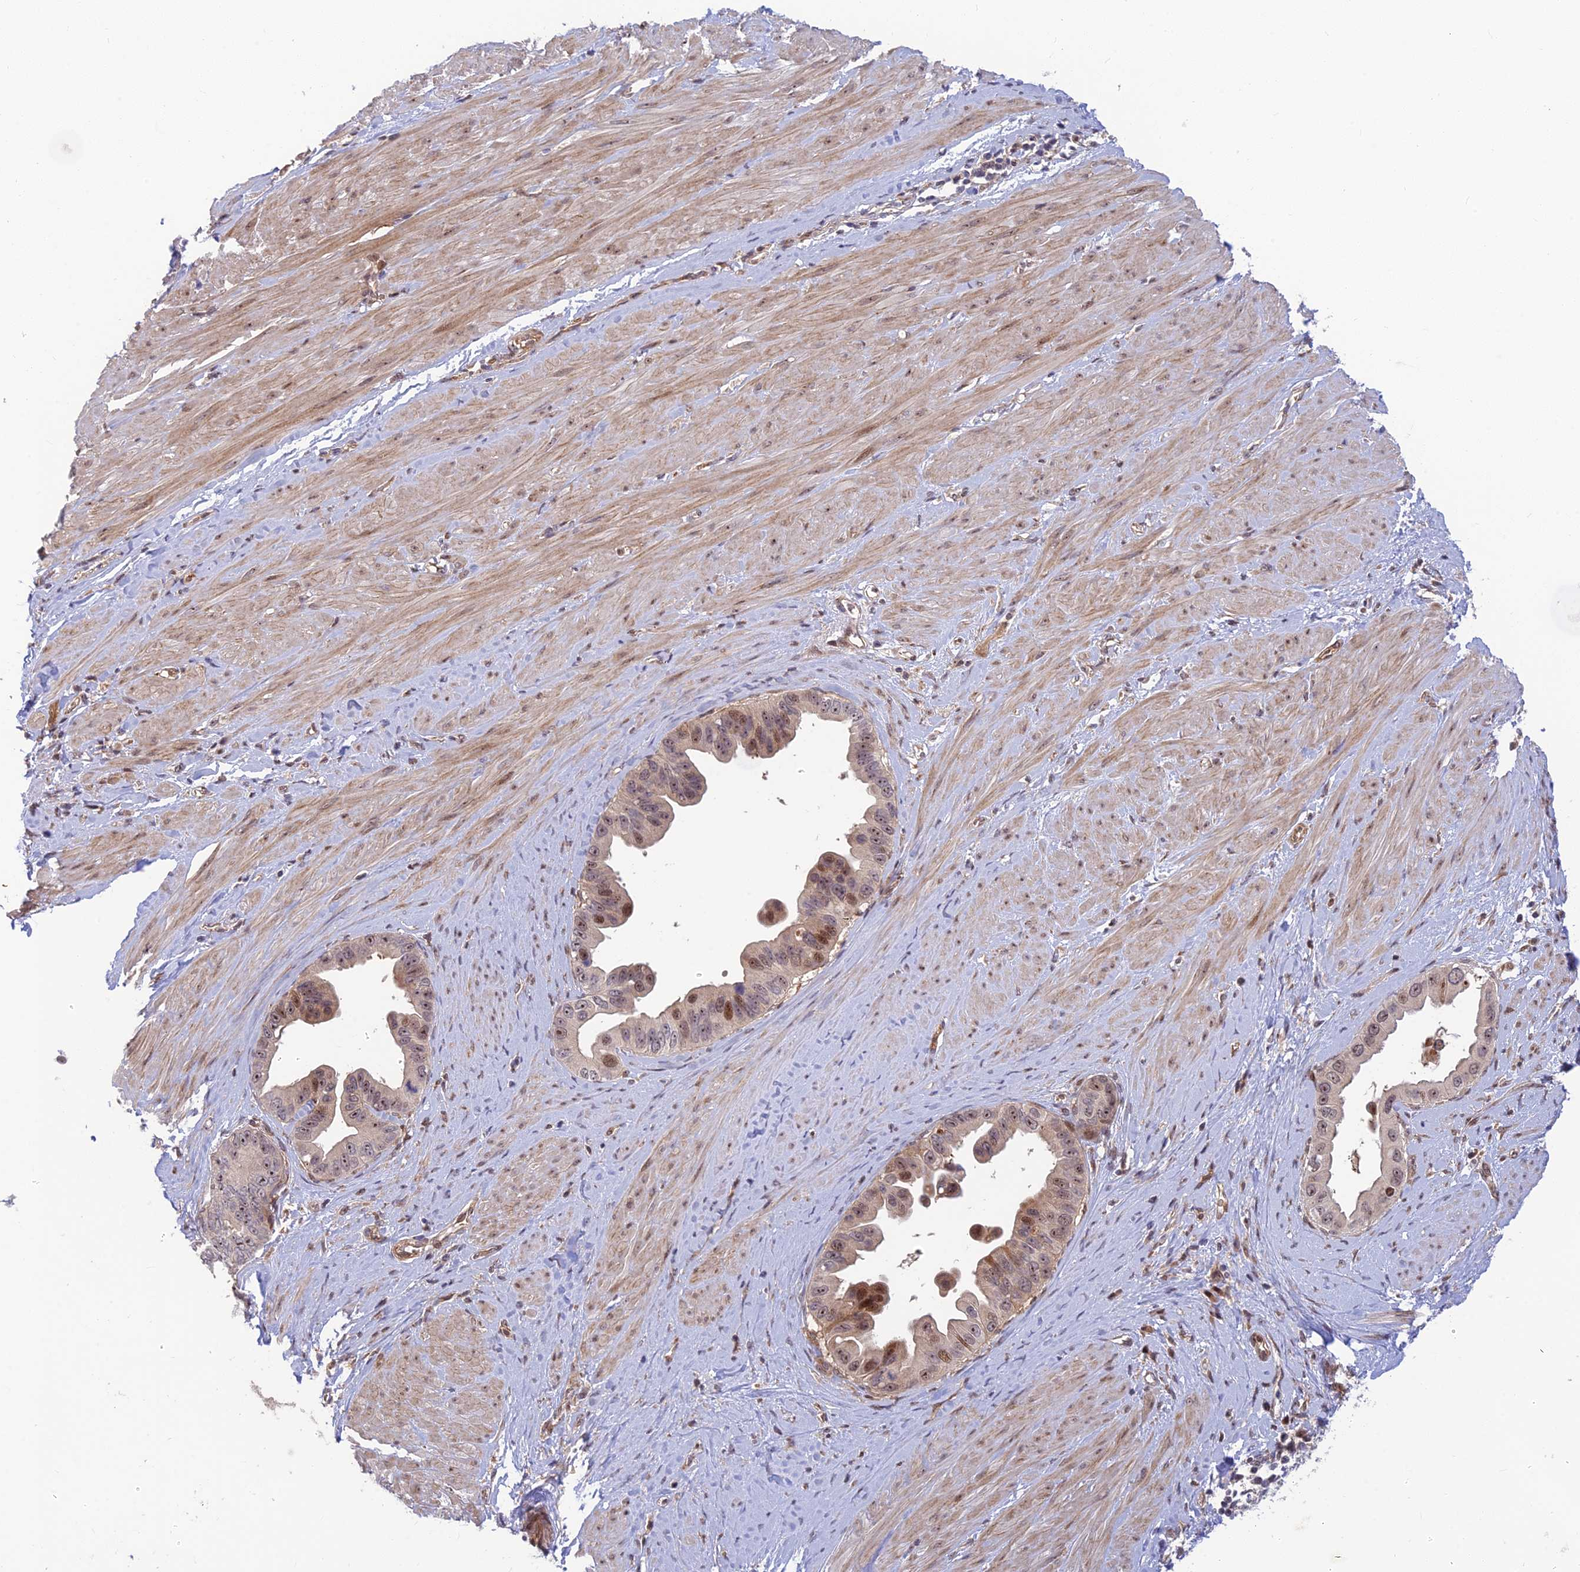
{"staining": {"intensity": "moderate", "quantity": "<25%", "location": "nuclear"}, "tissue": "pancreatic cancer", "cell_type": "Tumor cells", "image_type": "cancer", "snomed": [{"axis": "morphology", "description": "Adenocarcinoma, NOS"}, {"axis": "topography", "description": "Pancreas"}], "caption": "This photomicrograph exhibits pancreatic cancer (adenocarcinoma) stained with IHC to label a protein in brown. The nuclear of tumor cells show moderate positivity for the protein. Nuclei are counter-stained blue.", "gene": "UFSP2", "patient": {"sex": "female", "age": 56}}